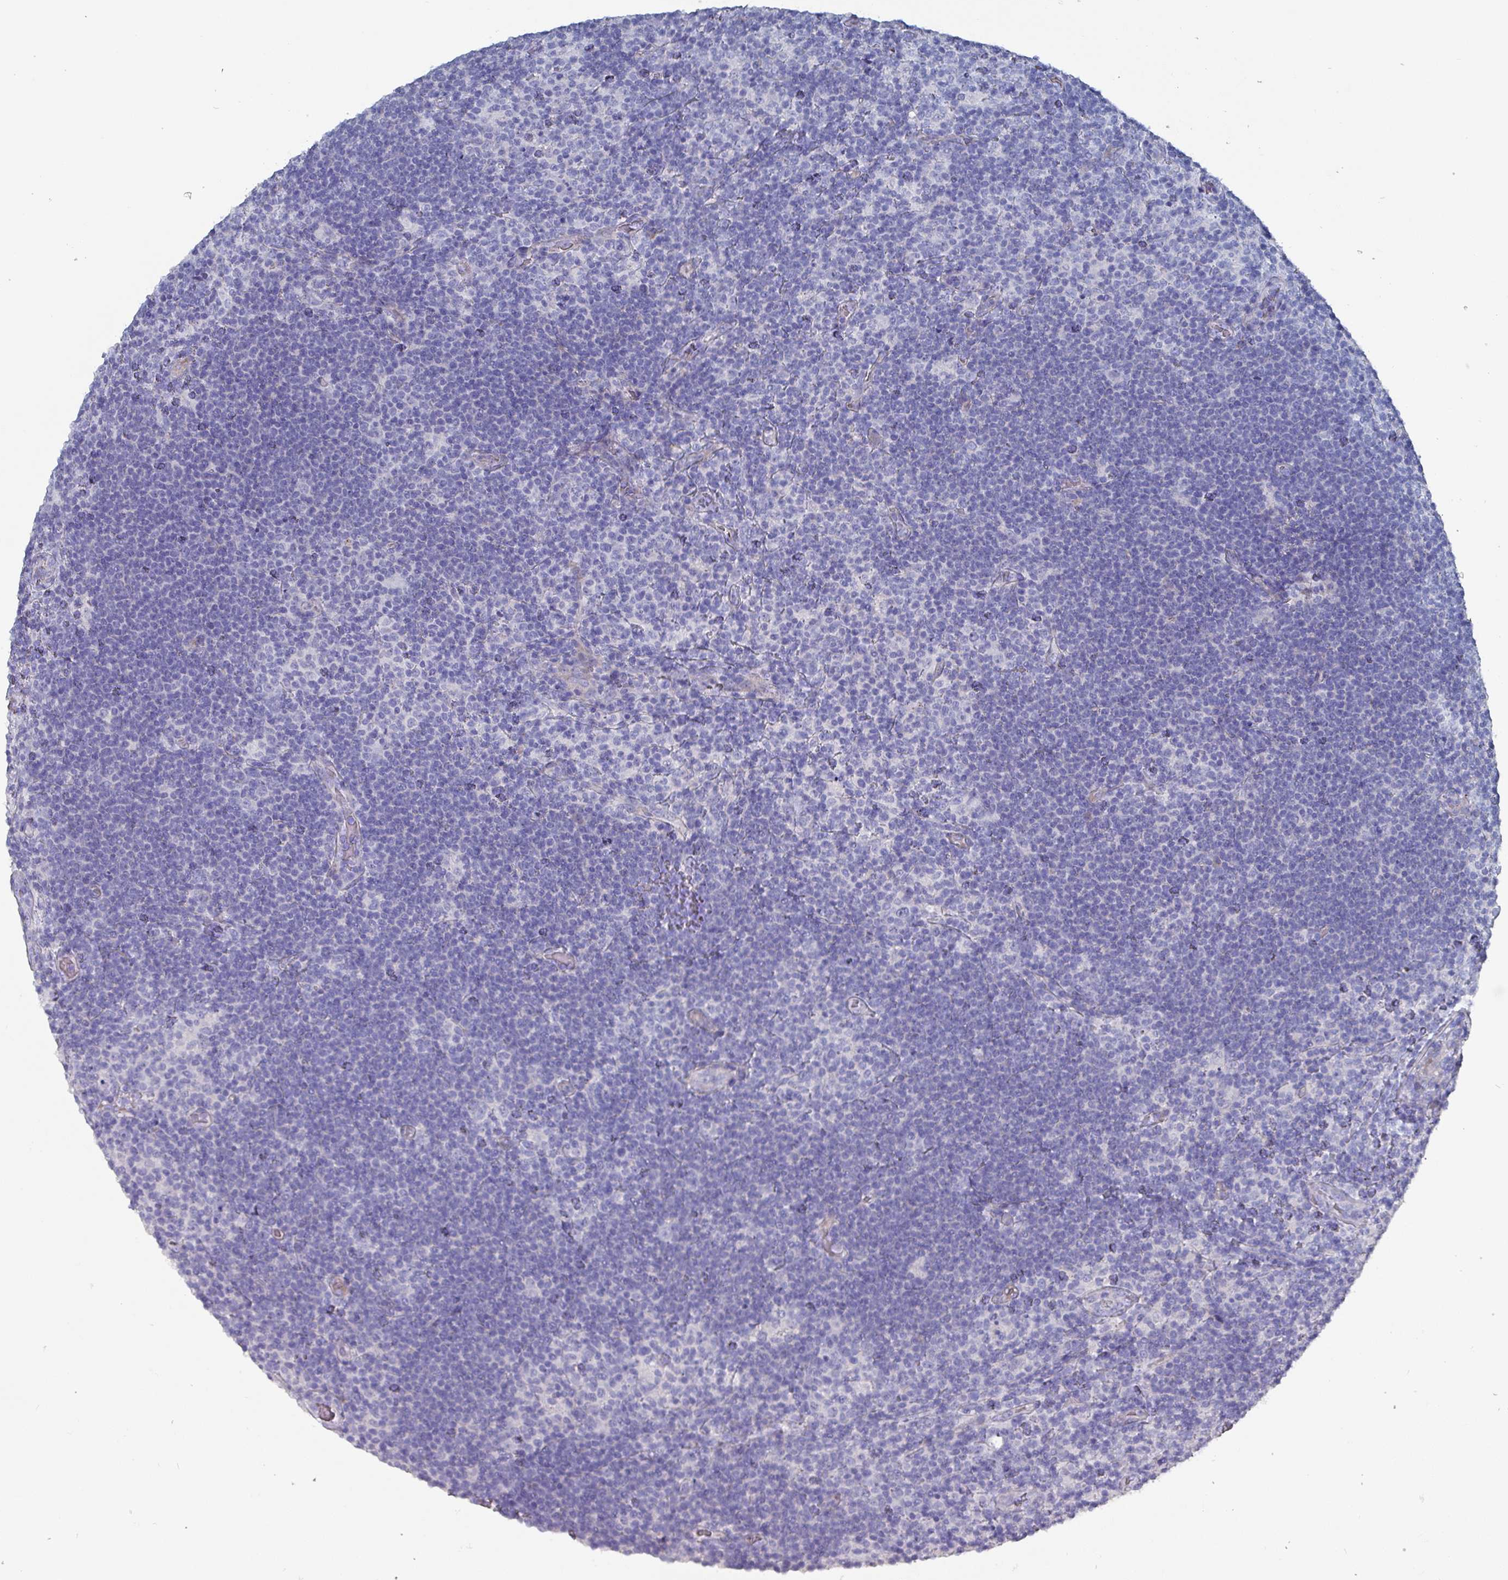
{"staining": {"intensity": "negative", "quantity": "none", "location": "none"}, "tissue": "lymphoma", "cell_type": "Tumor cells", "image_type": "cancer", "snomed": [{"axis": "morphology", "description": "Hodgkin's disease, NOS"}, {"axis": "topography", "description": "Lymph node"}], "caption": "Tumor cells are negative for brown protein staining in lymphoma.", "gene": "DRD5", "patient": {"sex": "female", "age": 57}}